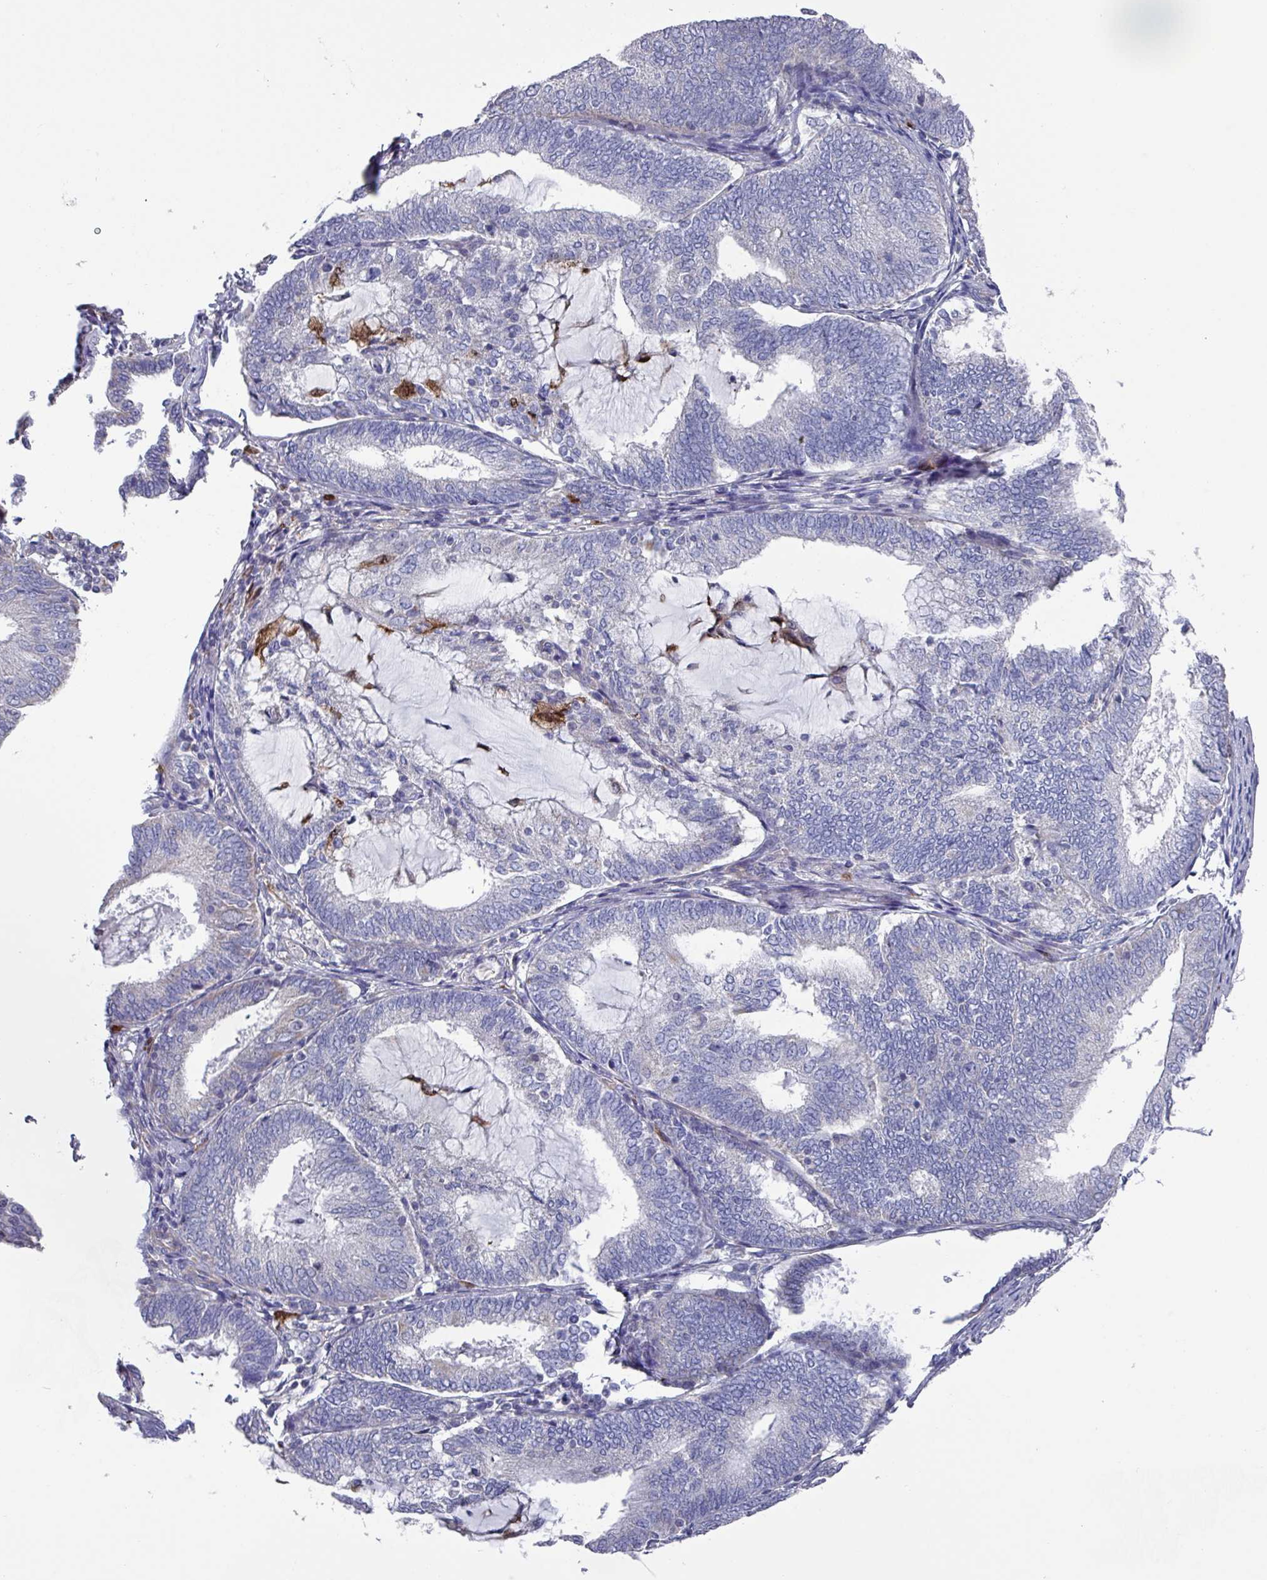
{"staining": {"intensity": "negative", "quantity": "none", "location": "none"}, "tissue": "endometrial cancer", "cell_type": "Tumor cells", "image_type": "cancer", "snomed": [{"axis": "morphology", "description": "Adenocarcinoma, NOS"}, {"axis": "topography", "description": "Endometrium"}], "caption": "Immunohistochemical staining of human endometrial cancer (adenocarcinoma) exhibits no significant positivity in tumor cells.", "gene": "UQCC2", "patient": {"sex": "female", "age": 81}}